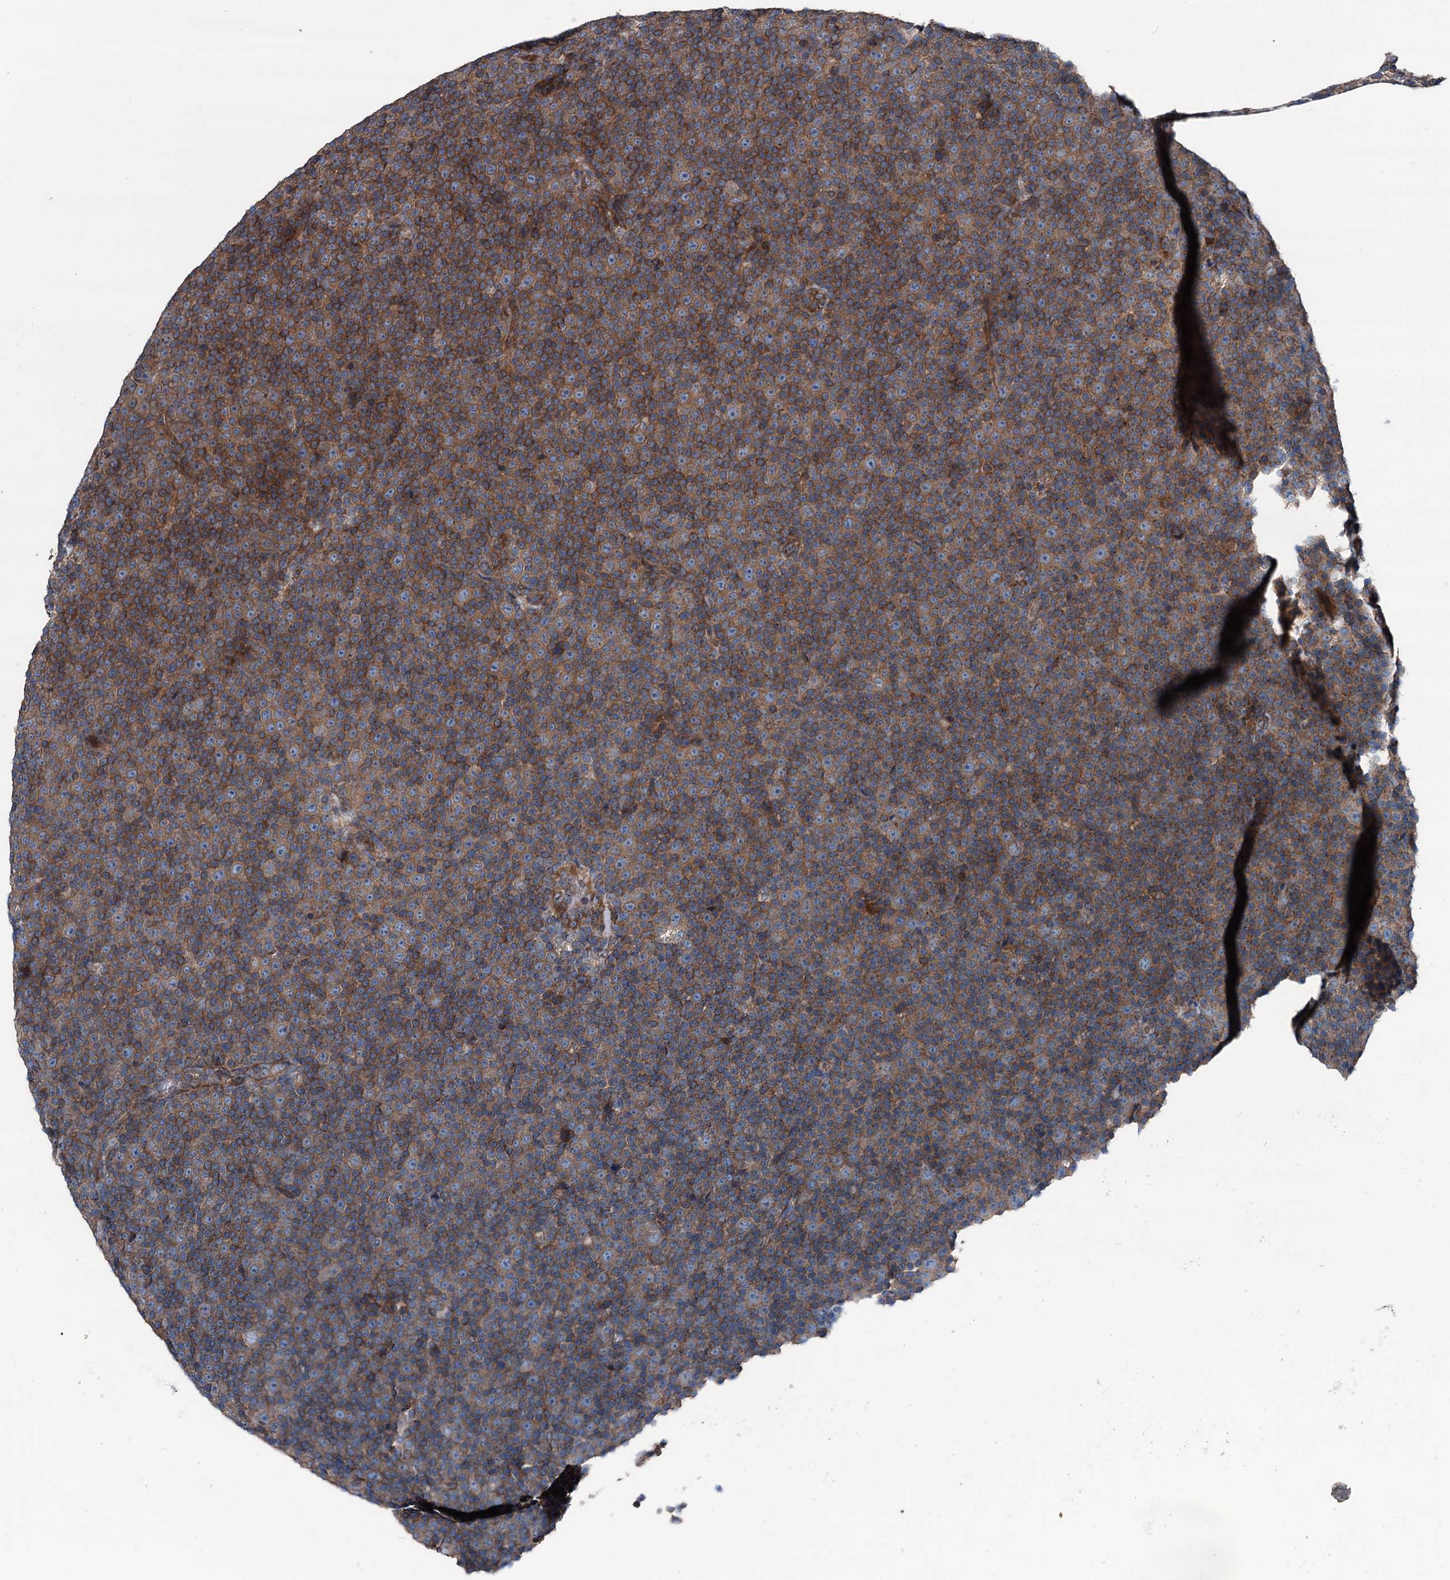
{"staining": {"intensity": "moderate", "quantity": ">75%", "location": "cytoplasmic/membranous"}, "tissue": "lymphoma", "cell_type": "Tumor cells", "image_type": "cancer", "snomed": [{"axis": "morphology", "description": "Malignant lymphoma, non-Hodgkin's type, Low grade"}, {"axis": "topography", "description": "Lymph node"}], "caption": "Human low-grade malignant lymphoma, non-Hodgkin's type stained with a brown dye reveals moderate cytoplasmic/membranous positive positivity in about >75% of tumor cells.", "gene": "RUFY1", "patient": {"sex": "female", "age": 67}}